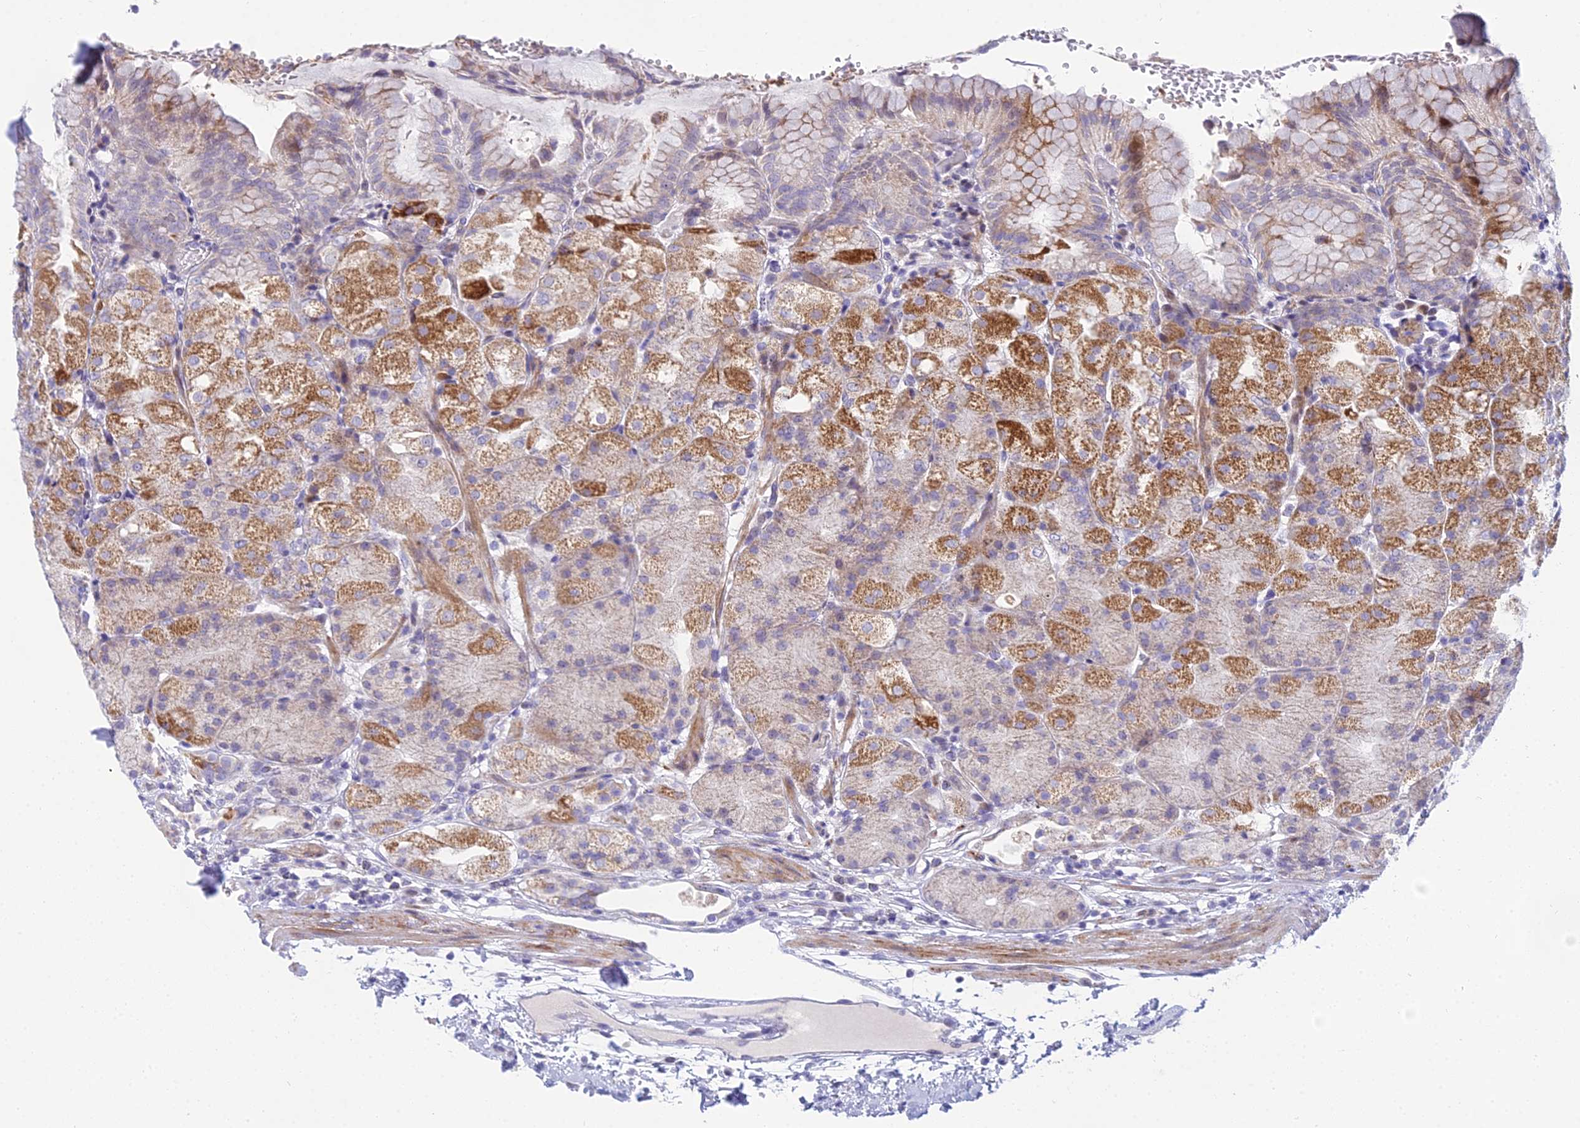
{"staining": {"intensity": "strong", "quantity": "25%-75%", "location": "cytoplasmic/membranous"}, "tissue": "stomach", "cell_type": "Glandular cells", "image_type": "normal", "snomed": [{"axis": "morphology", "description": "Normal tissue, NOS"}, {"axis": "topography", "description": "Stomach, upper"}, {"axis": "topography", "description": "Stomach, lower"}], "caption": "Immunohistochemistry (IHC) histopathology image of benign stomach: human stomach stained using immunohistochemistry displays high levels of strong protein expression localized specifically in the cytoplasmic/membranous of glandular cells, appearing as a cytoplasmic/membranous brown color.", "gene": "PRR13", "patient": {"sex": "male", "age": 62}}